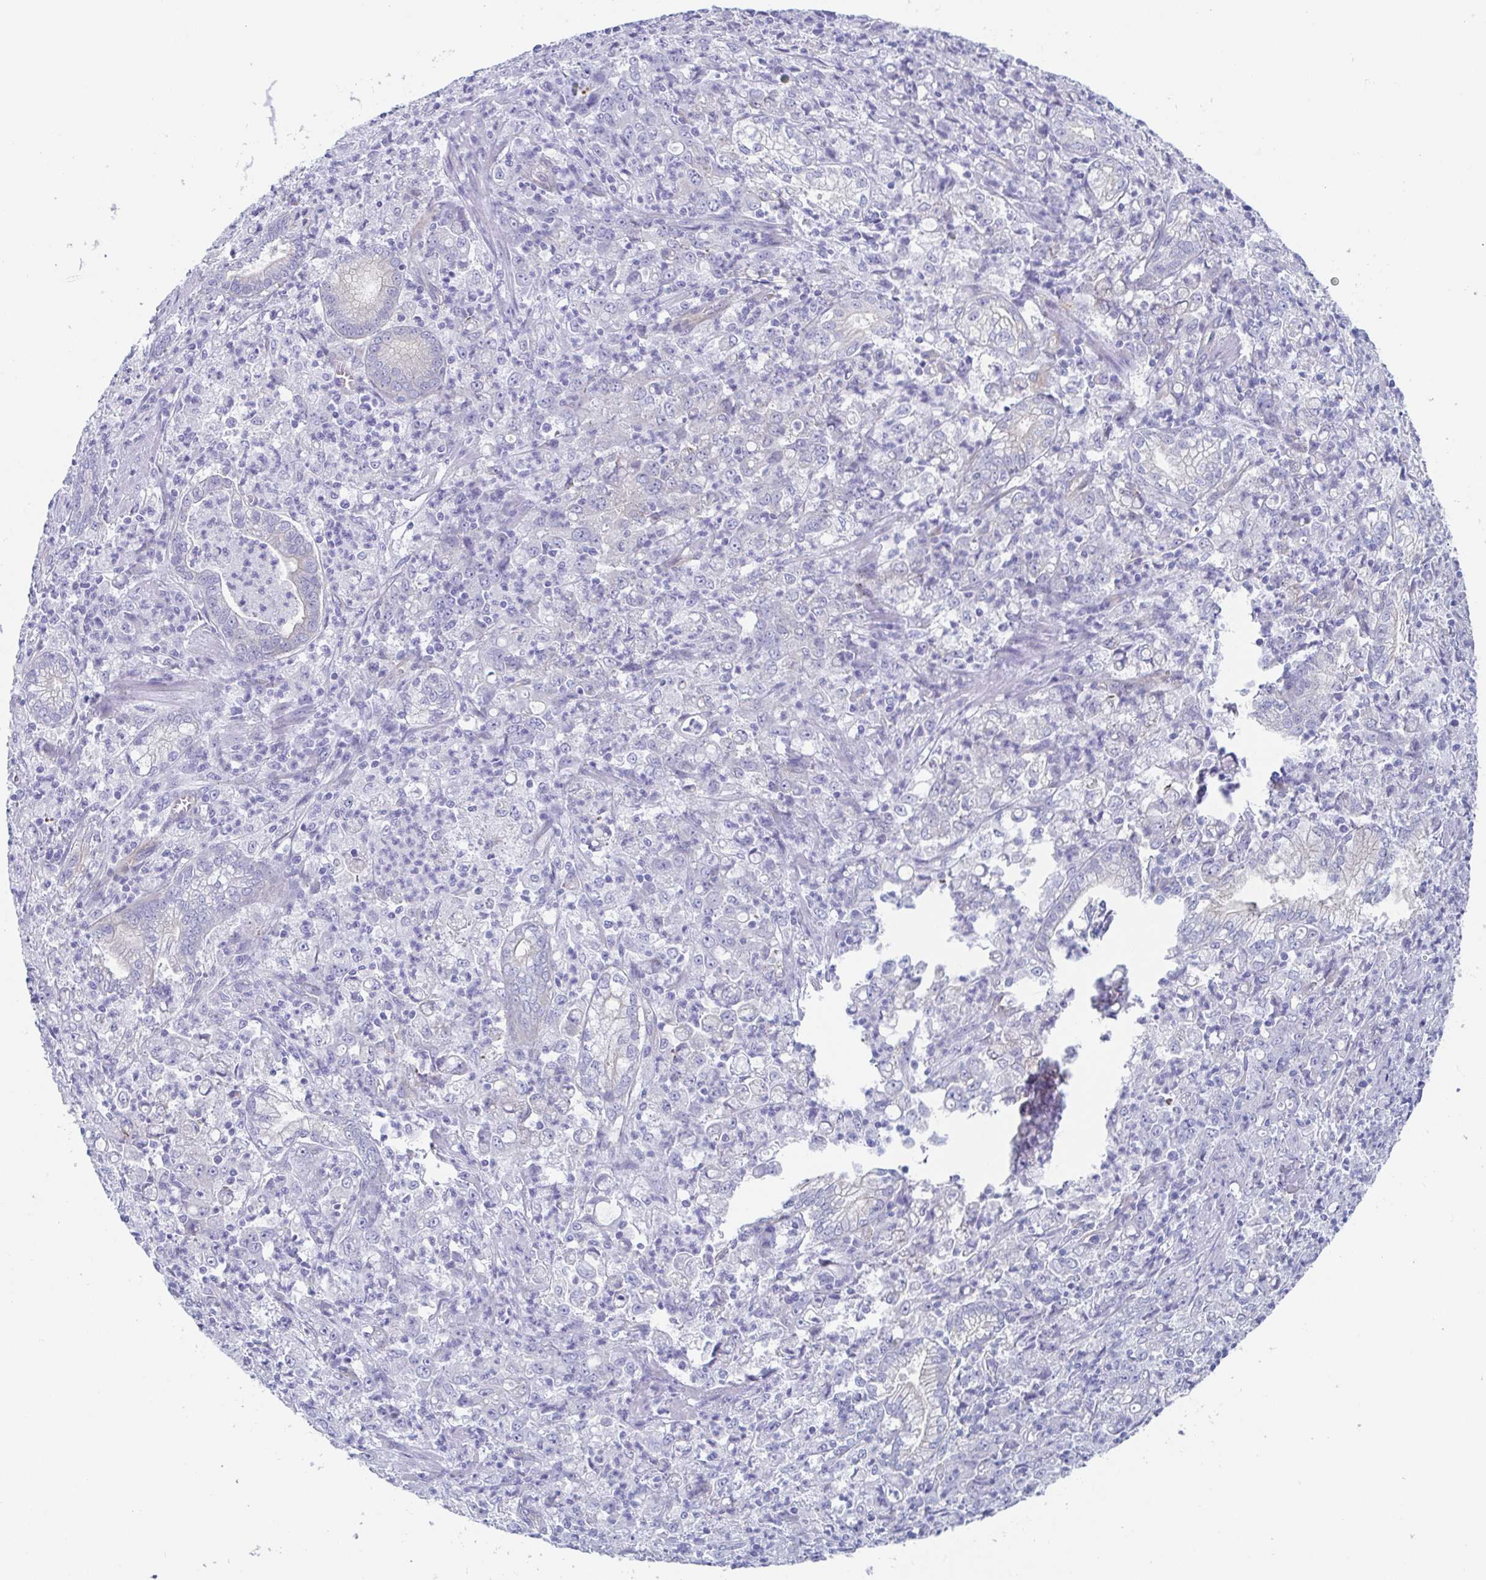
{"staining": {"intensity": "negative", "quantity": "none", "location": "none"}, "tissue": "stomach cancer", "cell_type": "Tumor cells", "image_type": "cancer", "snomed": [{"axis": "morphology", "description": "Adenocarcinoma, NOS"}, {"axis": "topography", "description": "Stomach, lower"}], "caption": "Immunohistochemistry (IHC) image of human stomach adenocarcinoma stained for a protein (brown), which displays no staining in tumor cells. Nuclei are stained in blue.", "gene": "DYNC1I1", "patient": {"sex": "female", "age": 71}}